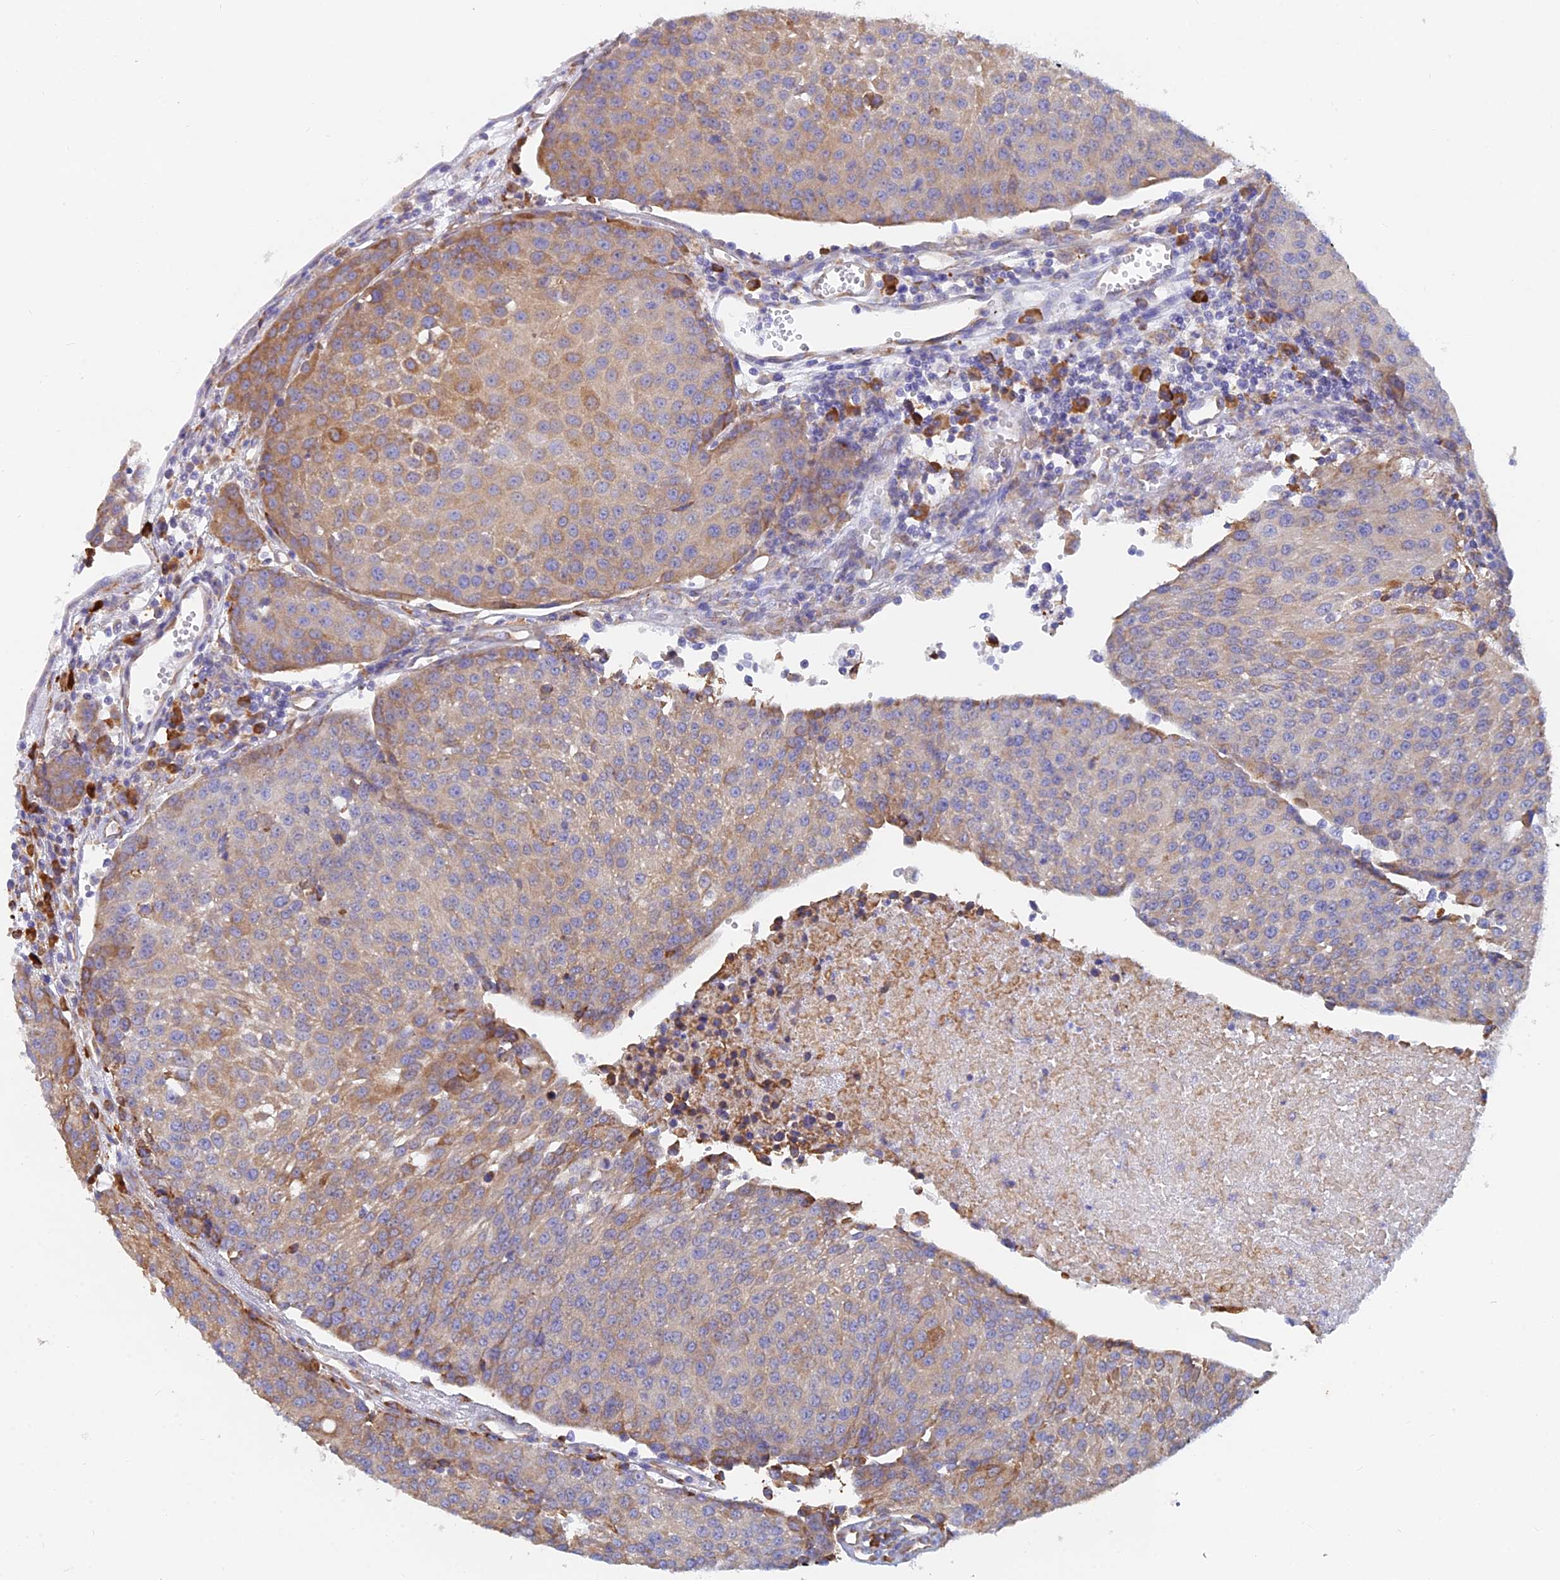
{"staining": {"intensity": "moderate", "quantity": "<25%", "location": "cytoplasmic/membranous"}, "tissue": "urothelial cancer", "cell_type": "Tumor cells", "image_type": "cancer", "snomed": [{"axis": "morphology", "description": "Urothelial carcinoma, High grade"}, {"axis": "topography", "description": "Urinary bladder"}], "caption": "This photomicrograph exhibits urothelial cancer stained with IHC to label a protein in brown. The cytoplasmic/membranous of tumor cells show moderate positivity for the protein. Nuclei are counter-stained blue.", "gene": "WDR35", "patient": {"sex": "female", "age": 85}}